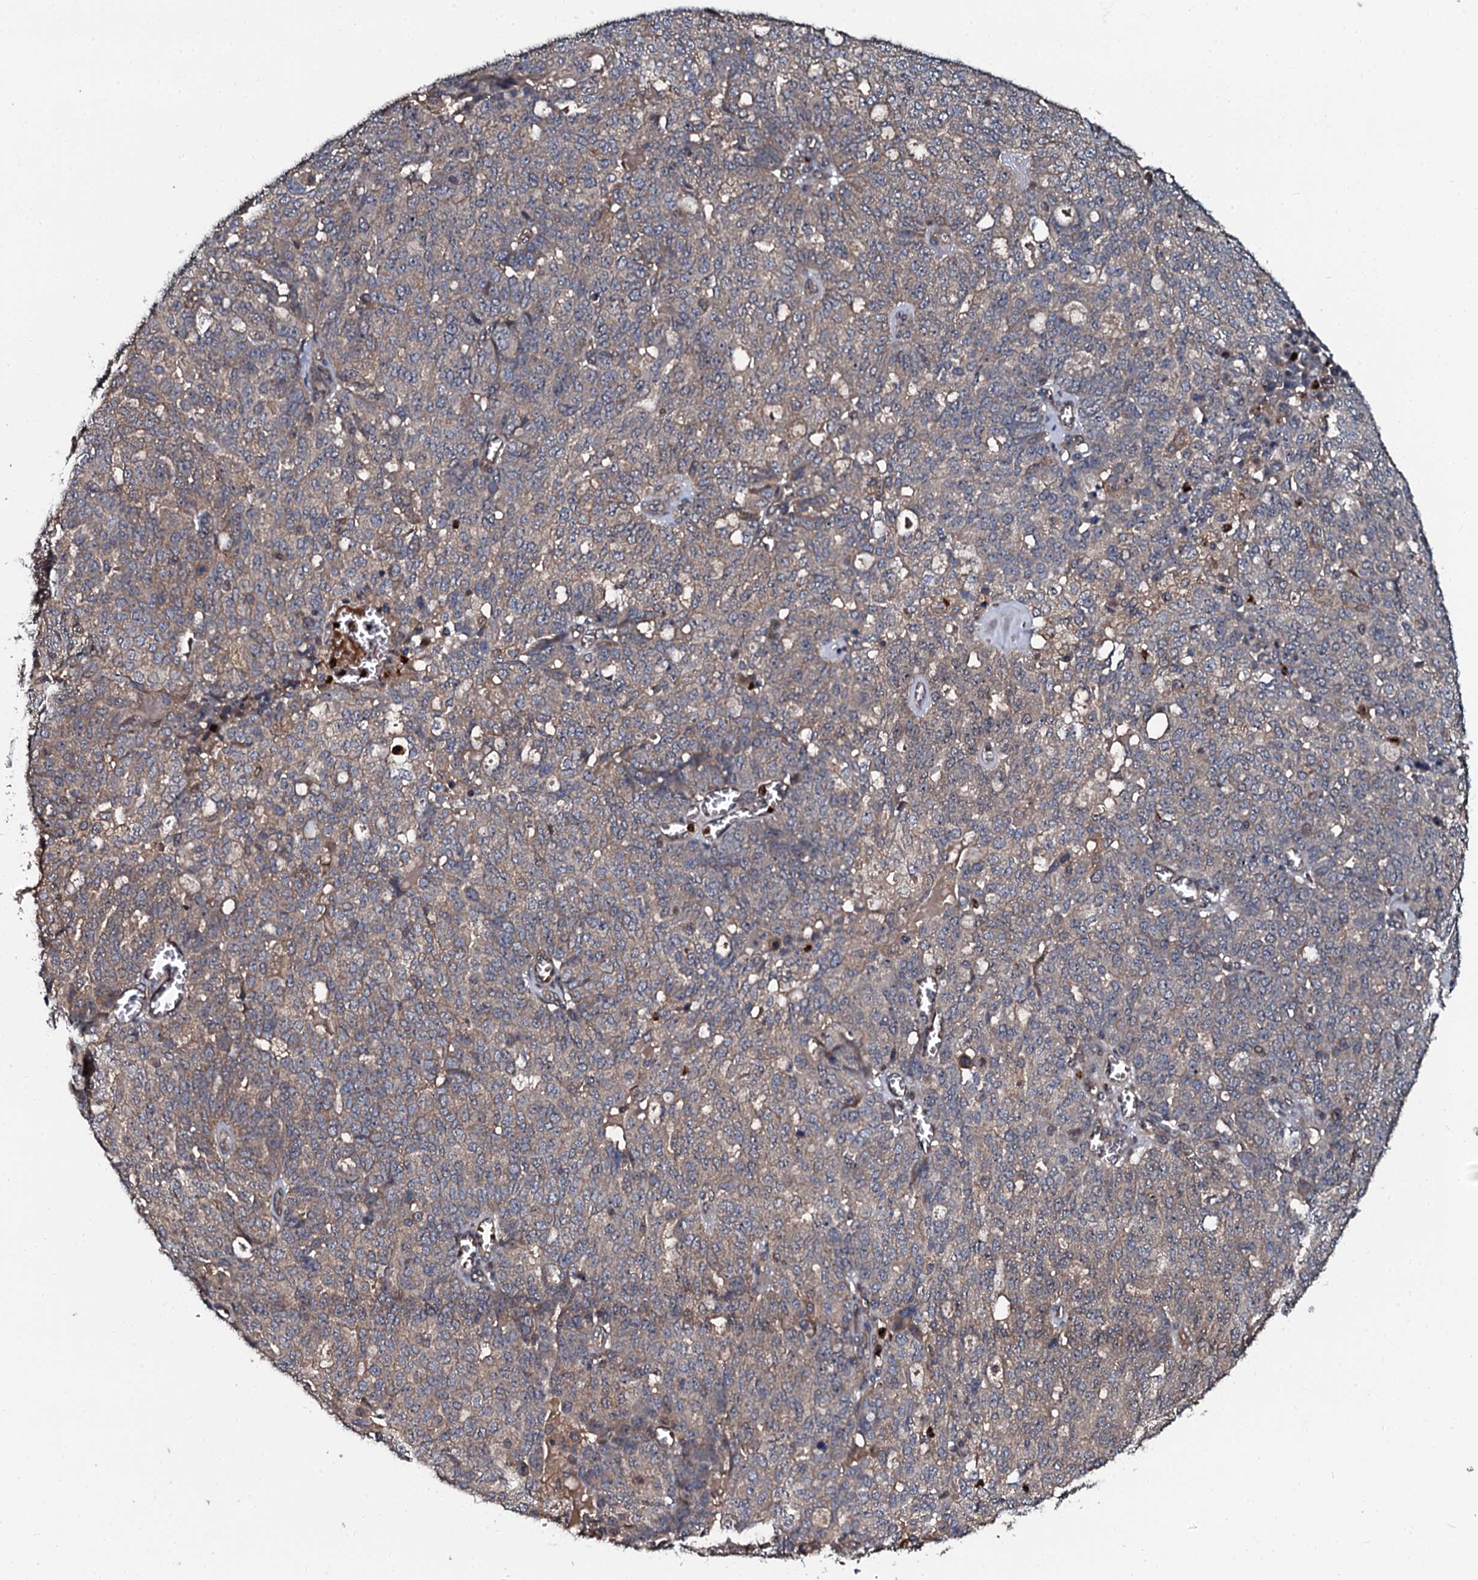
{"staining": {"intensity": "weak", "quantity": "25%-75%", "location": "cytoplasmic/membranous"}, "tissue": "ovarian cancer", "cell_type": "Tumor cells", "image_type": "cancer", "snomed": [{"axis": "morphology", "description": "Cystadenocarcinoma, serous, NOS"}, {"axis": "topography", "description": "Soft tissue"}, {"axis": "topography", "description": "Ovary"}], "caption": "Ovarian serous cystadenocarcinoma stained with immunohistochemistry reveals weak cytoplasmic/membranous staining in approximately 25%-75% of tumor cells. The staining was performed using DAB, with brown indicating positive protein expression. Nuclei are stained blue with hematoxylin.", "gene": "N4BP1", "patient": {"sex": "female", "age": 57}}